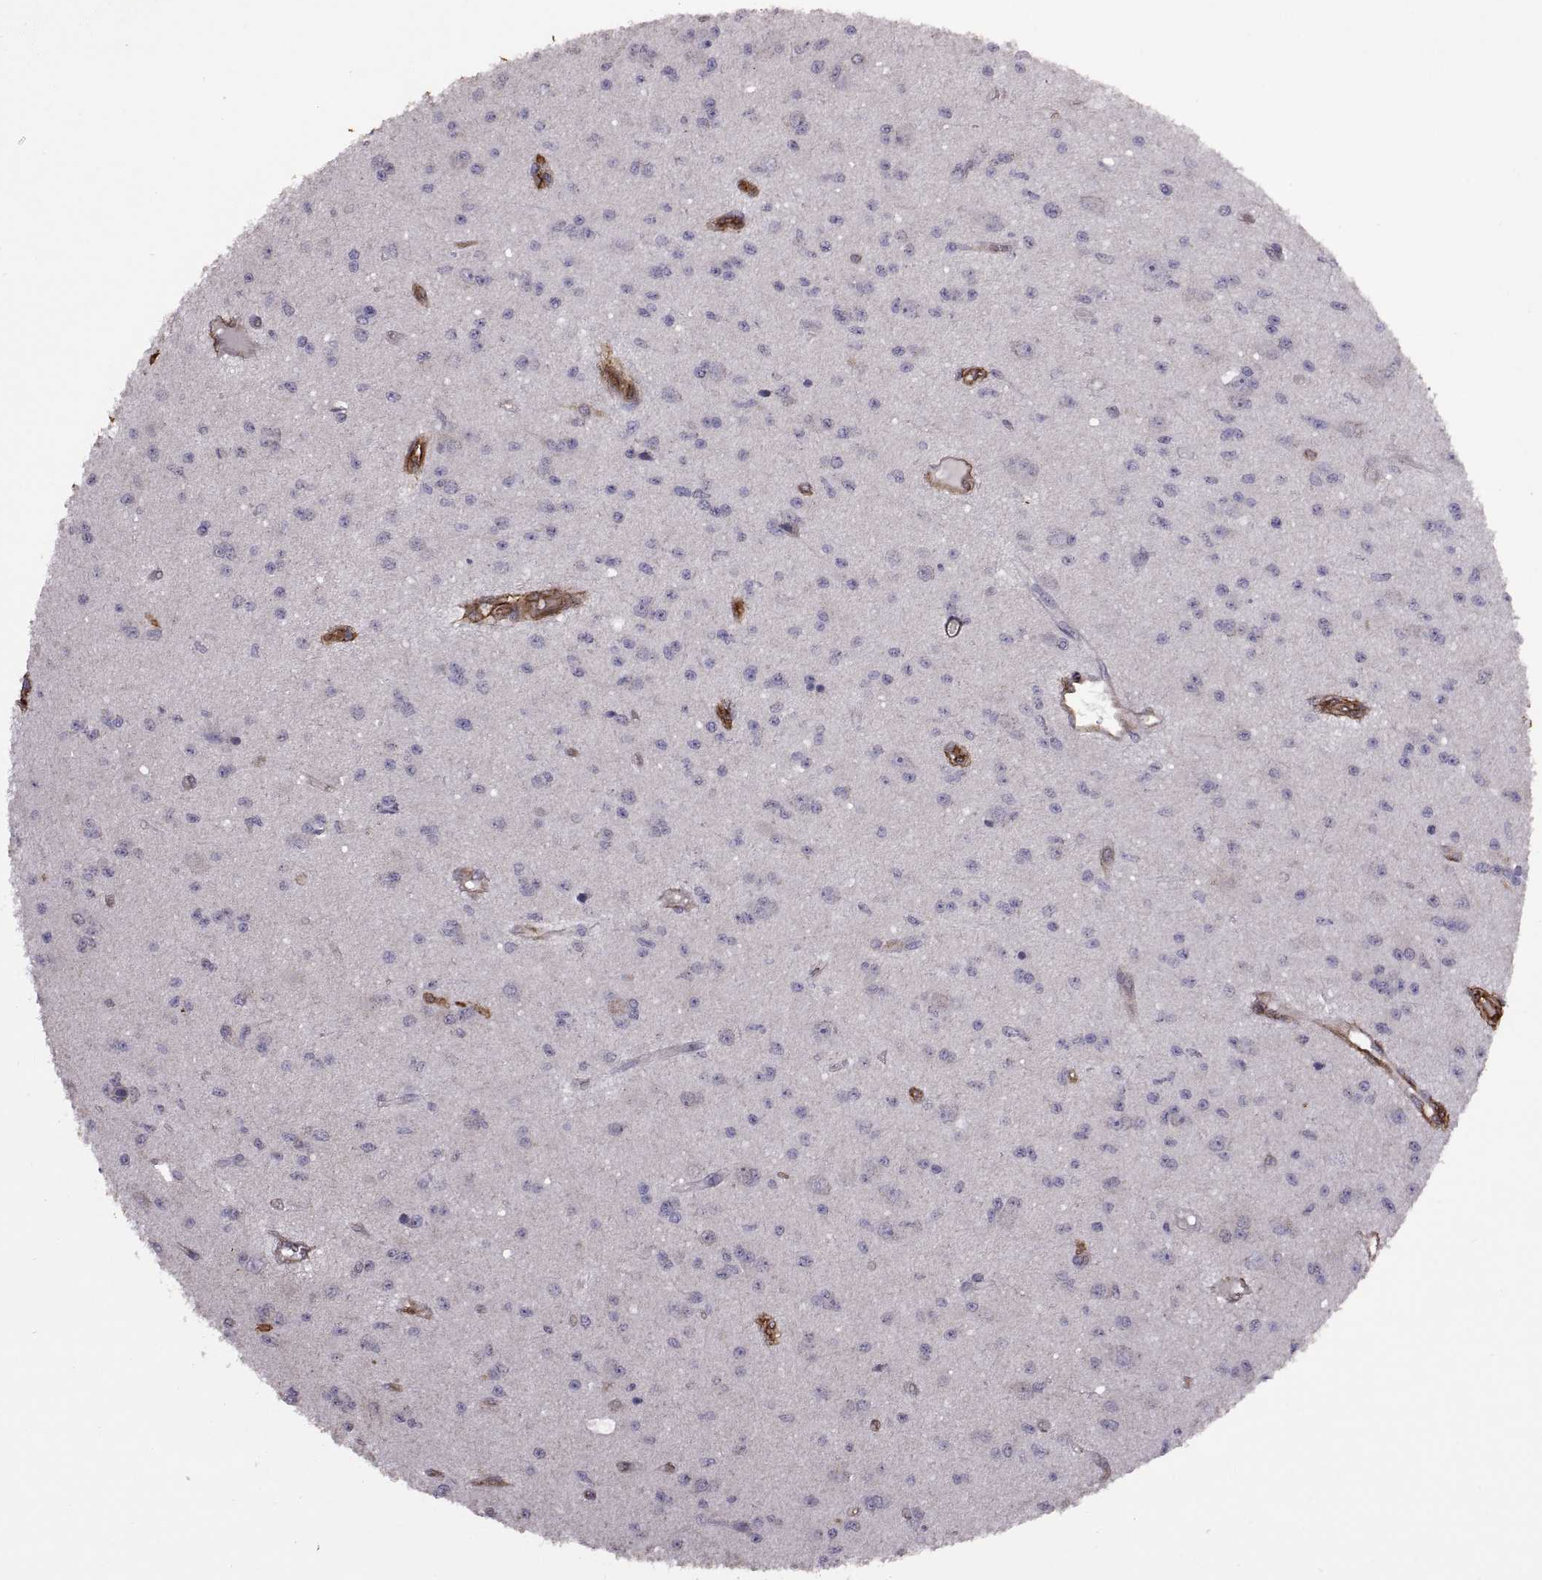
{"staining": {"intensity": "negative", "quantity": "none", "location": "none"}, "tissue": "glioma", "cell_type": "Tumor cells", "image_type": "cancer", "snomed": [{"axis": "morphology", "description": "Glioma, malignant, Low grade"}, {"axis": "topography", "description": "Brain"}], "caption": "The image displays no significant expression in tumor cells of glioma.", "gene": "S100A10", "patient": {"sex": "female", "age": 45}}